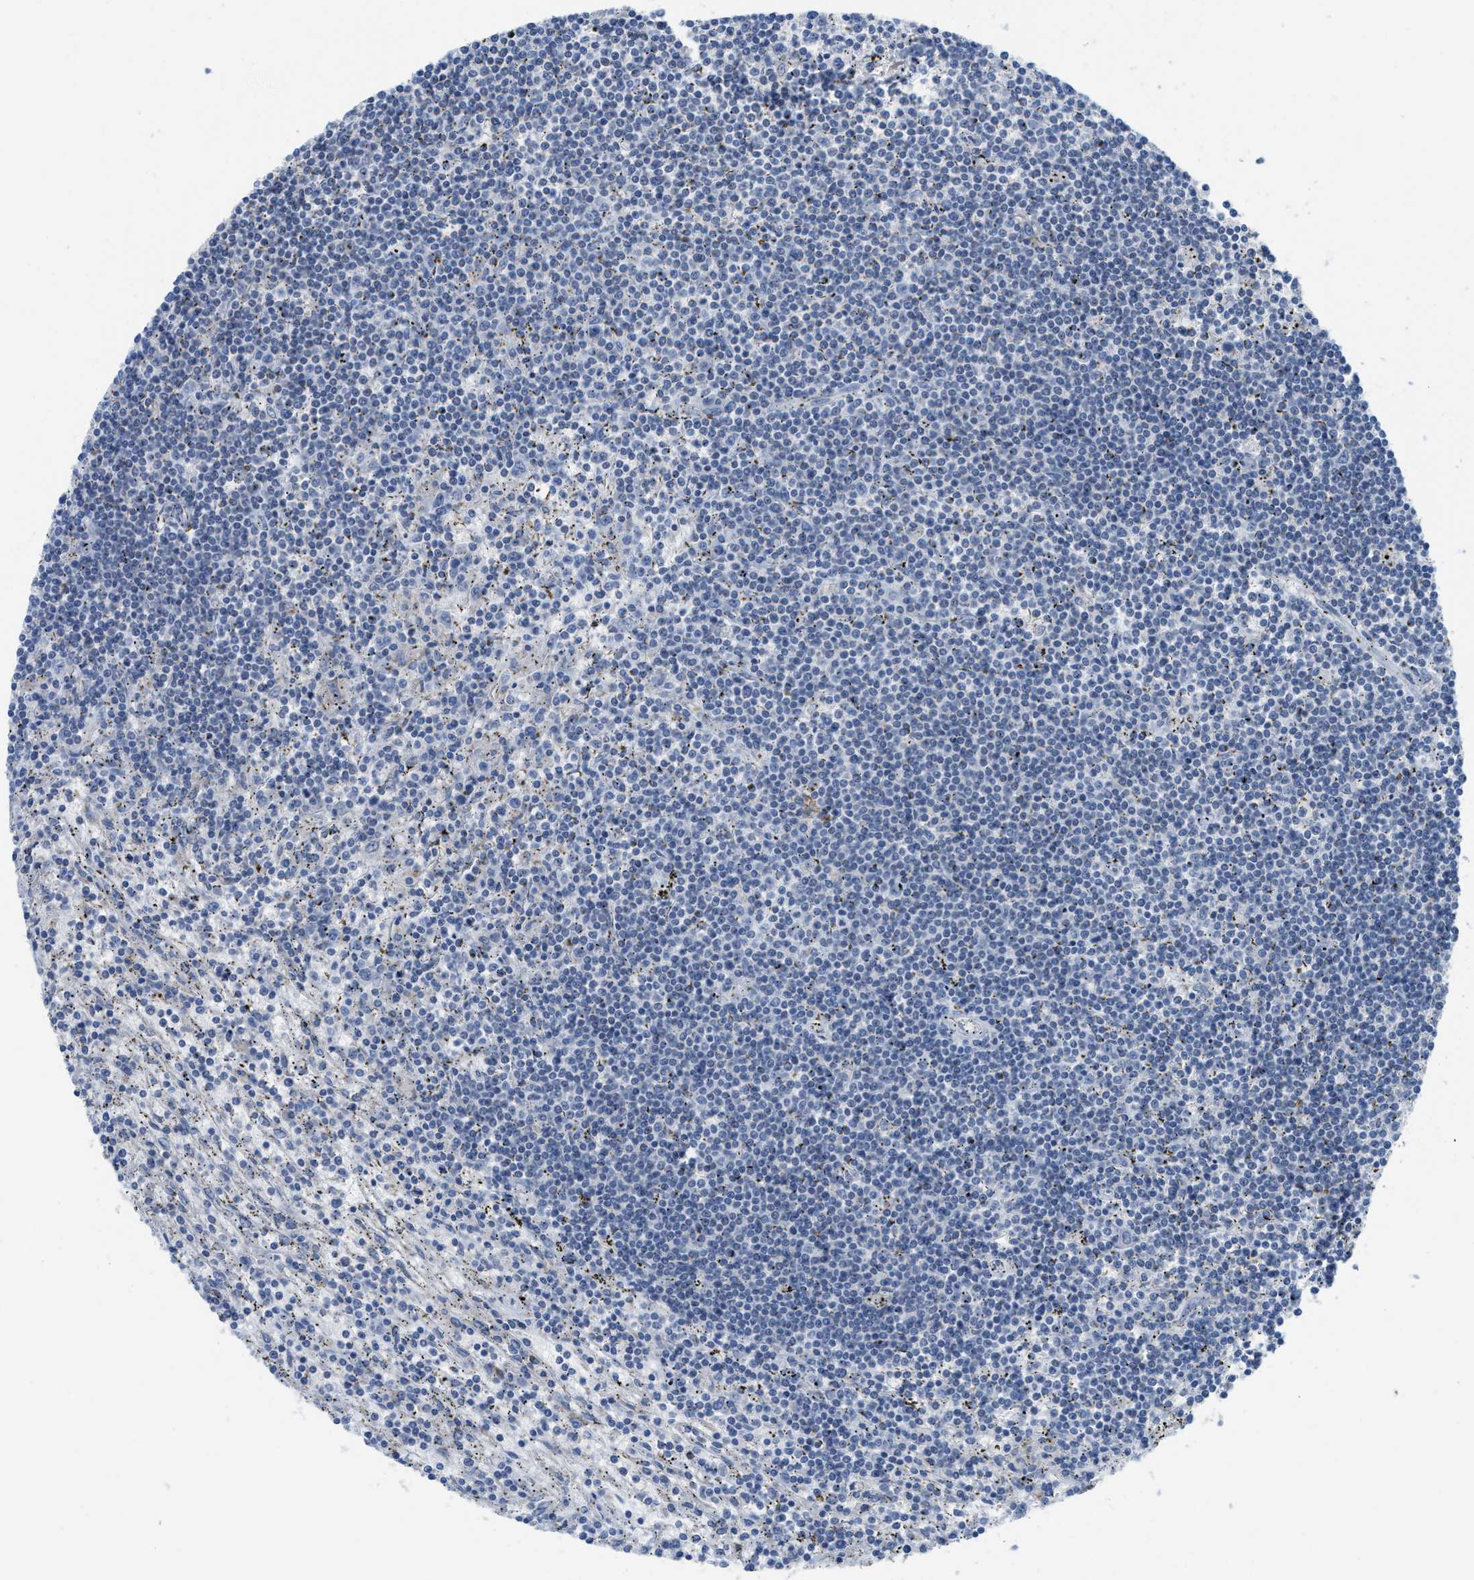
{"staining": {"intensity": "negative", "quantity": "none", "location": "none"}, "tissue": "lymphoma", "cell_type": "Tumor cells", "image_type": "cancer", "snomed": [{"axis": "morphology", "description": "Malignant lymphoma, non-Hodgkin's type, Low grade"}, {"axis": "topography", "description": "Spleen"}], "caption": "Protein analysis of lymphoma shows no significant expression in tumor cells.", "gene": "GATD3", "patient": {"sex": "male", "age": 76}}